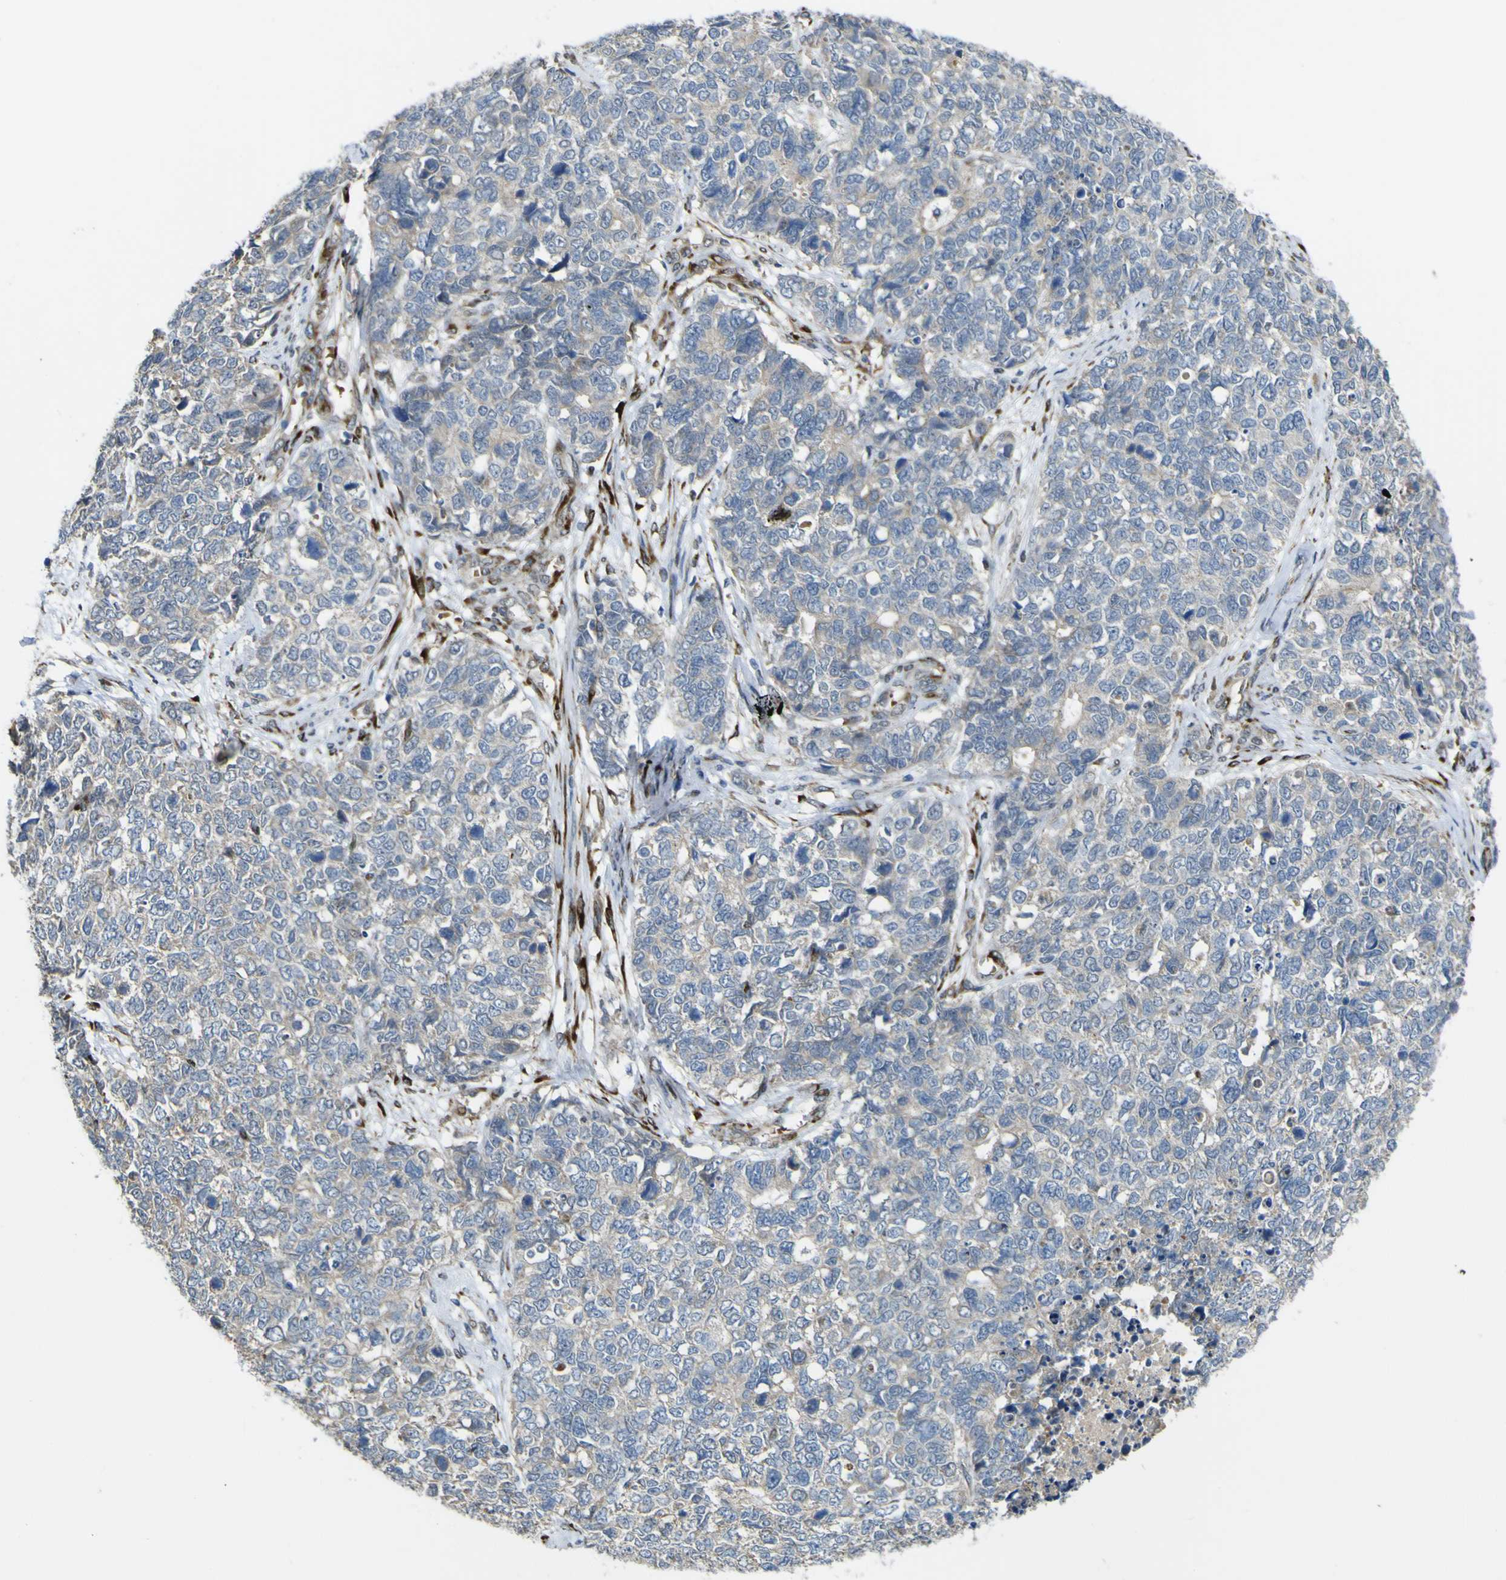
{"staining": {"intensity": "negative", "quantity": "none", "location": "none"}, "tissue": "cervical cancer", "cell_type": "Tumor cells", "image_type": "cancer", "snomed": [{"axis": "morphology", "description": "Squamous cell carcinoma, NOS"}, {"axis": "topography", "description": "Cervix"}], "caption": "Immunohistochemistry (IHC) histopathology image of cervical cancer (squamous cell carcinoma) stained for a protein (brown), which demonstrates no positivity in tumor cells.", "gene": "LBHD1", "patient": {"sex": "female", "age": 63}}